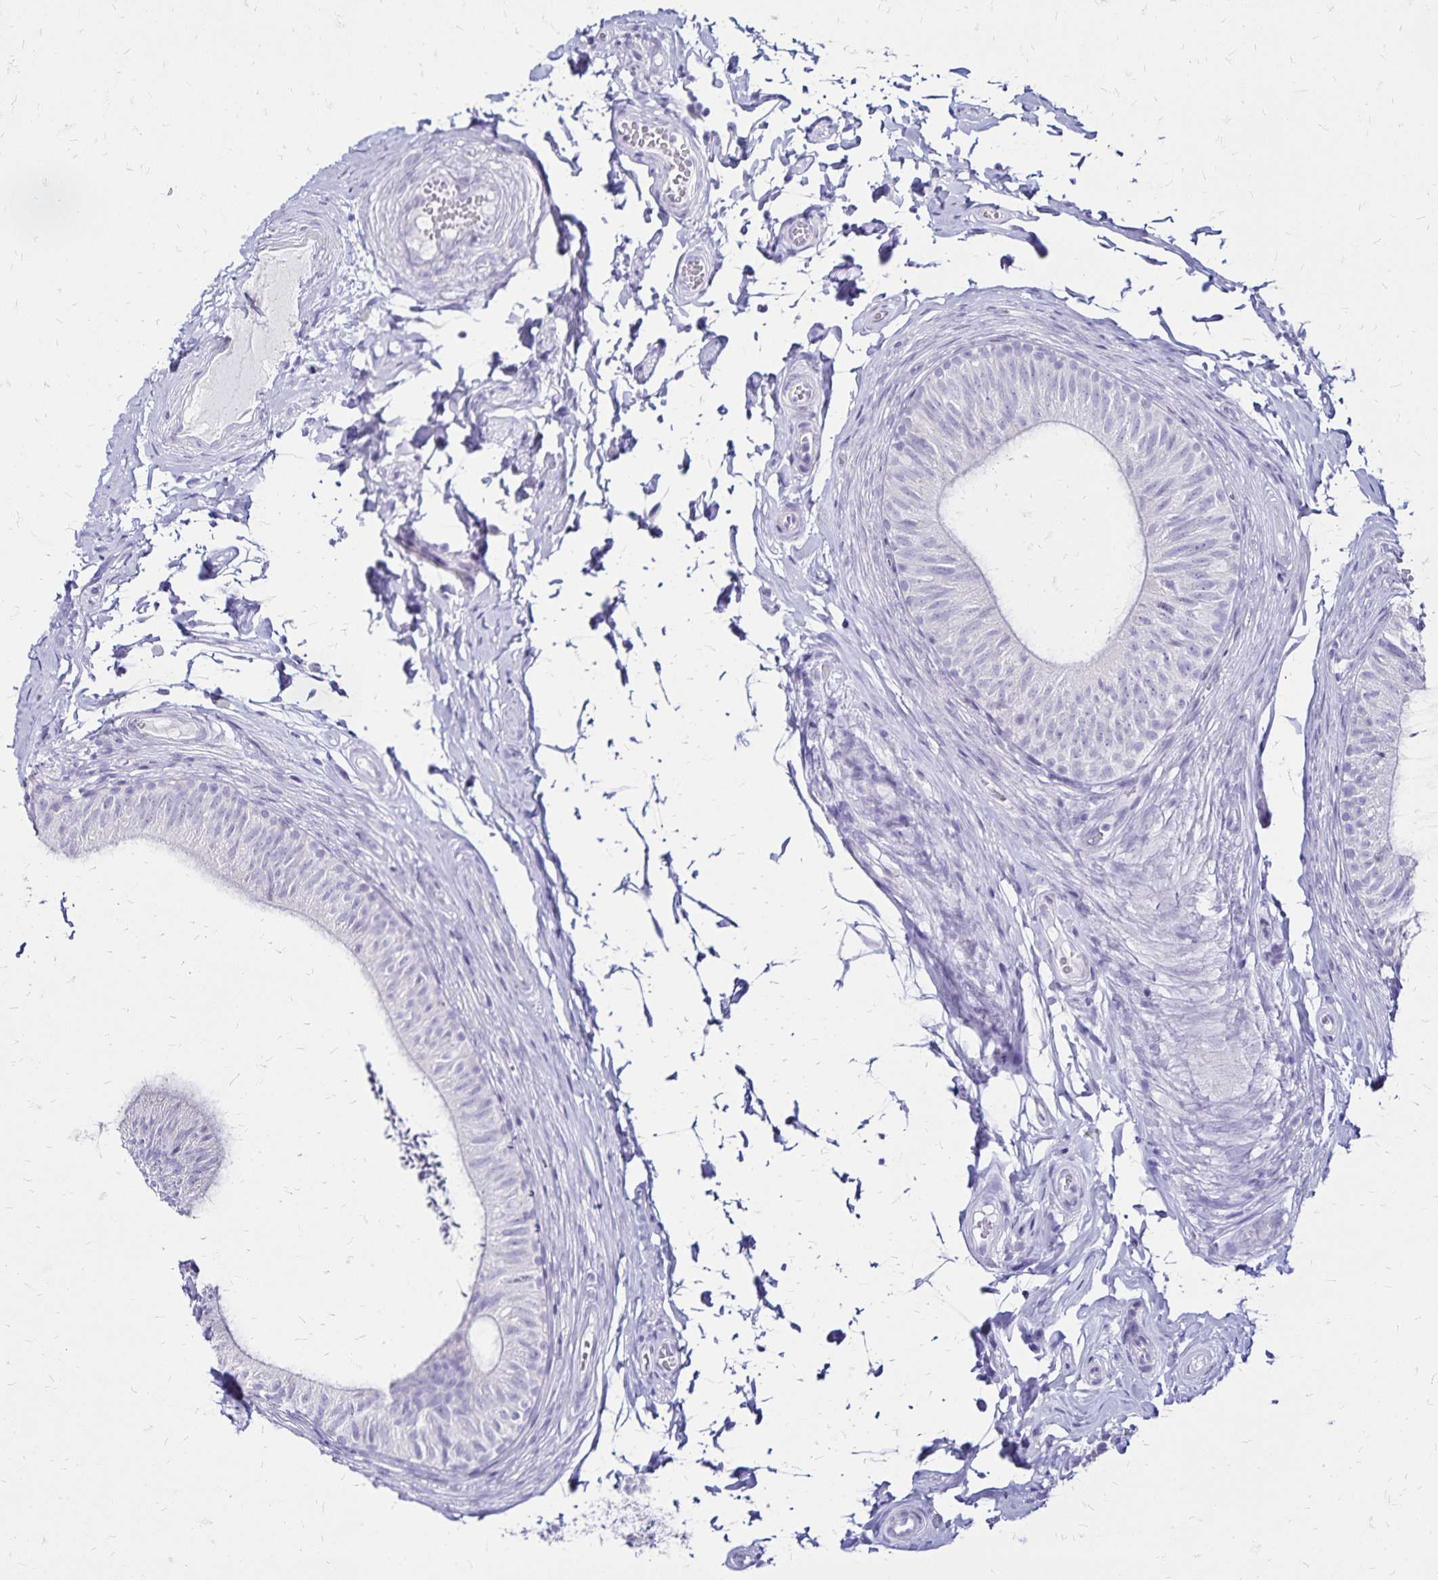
{"staining": {"intensity": "negative", "quantity": "none", "location": "none"}, "tissue": "epididymis", "cell_type": "Glandular cells", "image_type": "normal", "snomed": [{"axis": "morphology", "description": "Normal tissue, NOS"}, {"axis": "topography", "description": "Epididymis, spermatic cord, NOS"}, {"axis": "topography", "description": "Epididymis"}, {"axis": "topography", "description": "Peripheral nerve tissue"}], "caption": "Immunohistochemistry (IHC) micrograph of benign human epididymis stained for a protein (brown), which displays no positivity in glandular cells. (DAB IHC with hematoxylin counter stain).", "gene": "LIN28B", "patient": {"sex": "male", "age": 29}}